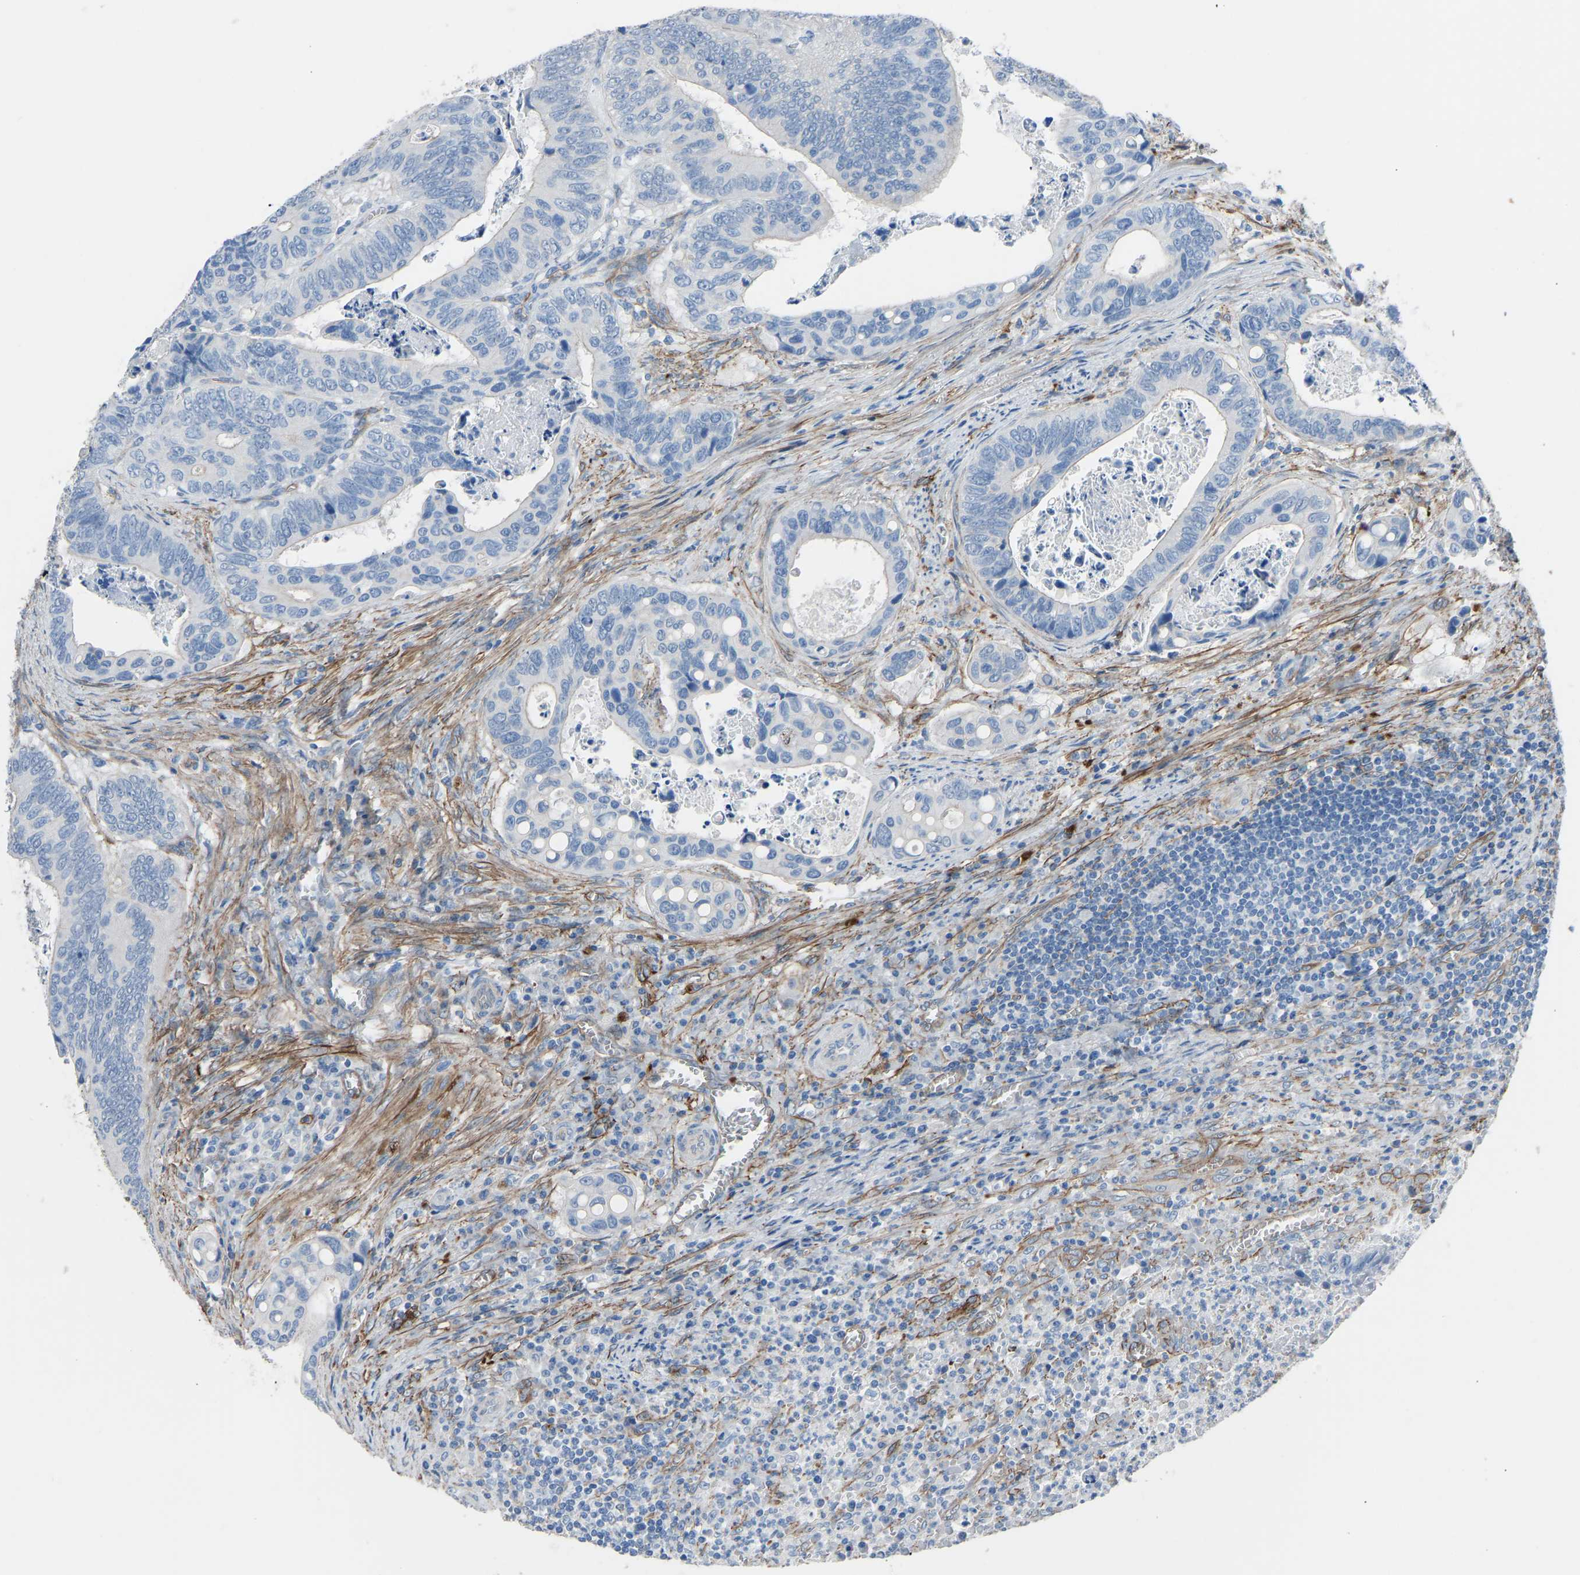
{"staining": {"intensity": "negative", "quantity": "none", "location": "none"}, "tissue": "colorectal cancer", "cell_type": "Tumor cells", "image_type": "cancer", "snomed": [{"axis": "morphology", "description": "Inflammation, NOS"}, {"axis": "morphology", "description": "Adenocarcinoma, NOS"}, {"axis": "topography", "description": "Colon"}], "caption": "Immunohistochemistry image of neoplastic tissue: adenocarcinoma (colorectal) stained with DAB (3,3'-diaminobenzidine) reveals no significant protein positivity in tumor cells. (DAB (3,3'-diaminobenzidine) immunohistochemistry with hematoxylin counter stain).", "gene": "MYH10", "patient": {"sex": "male", "age": 72}}